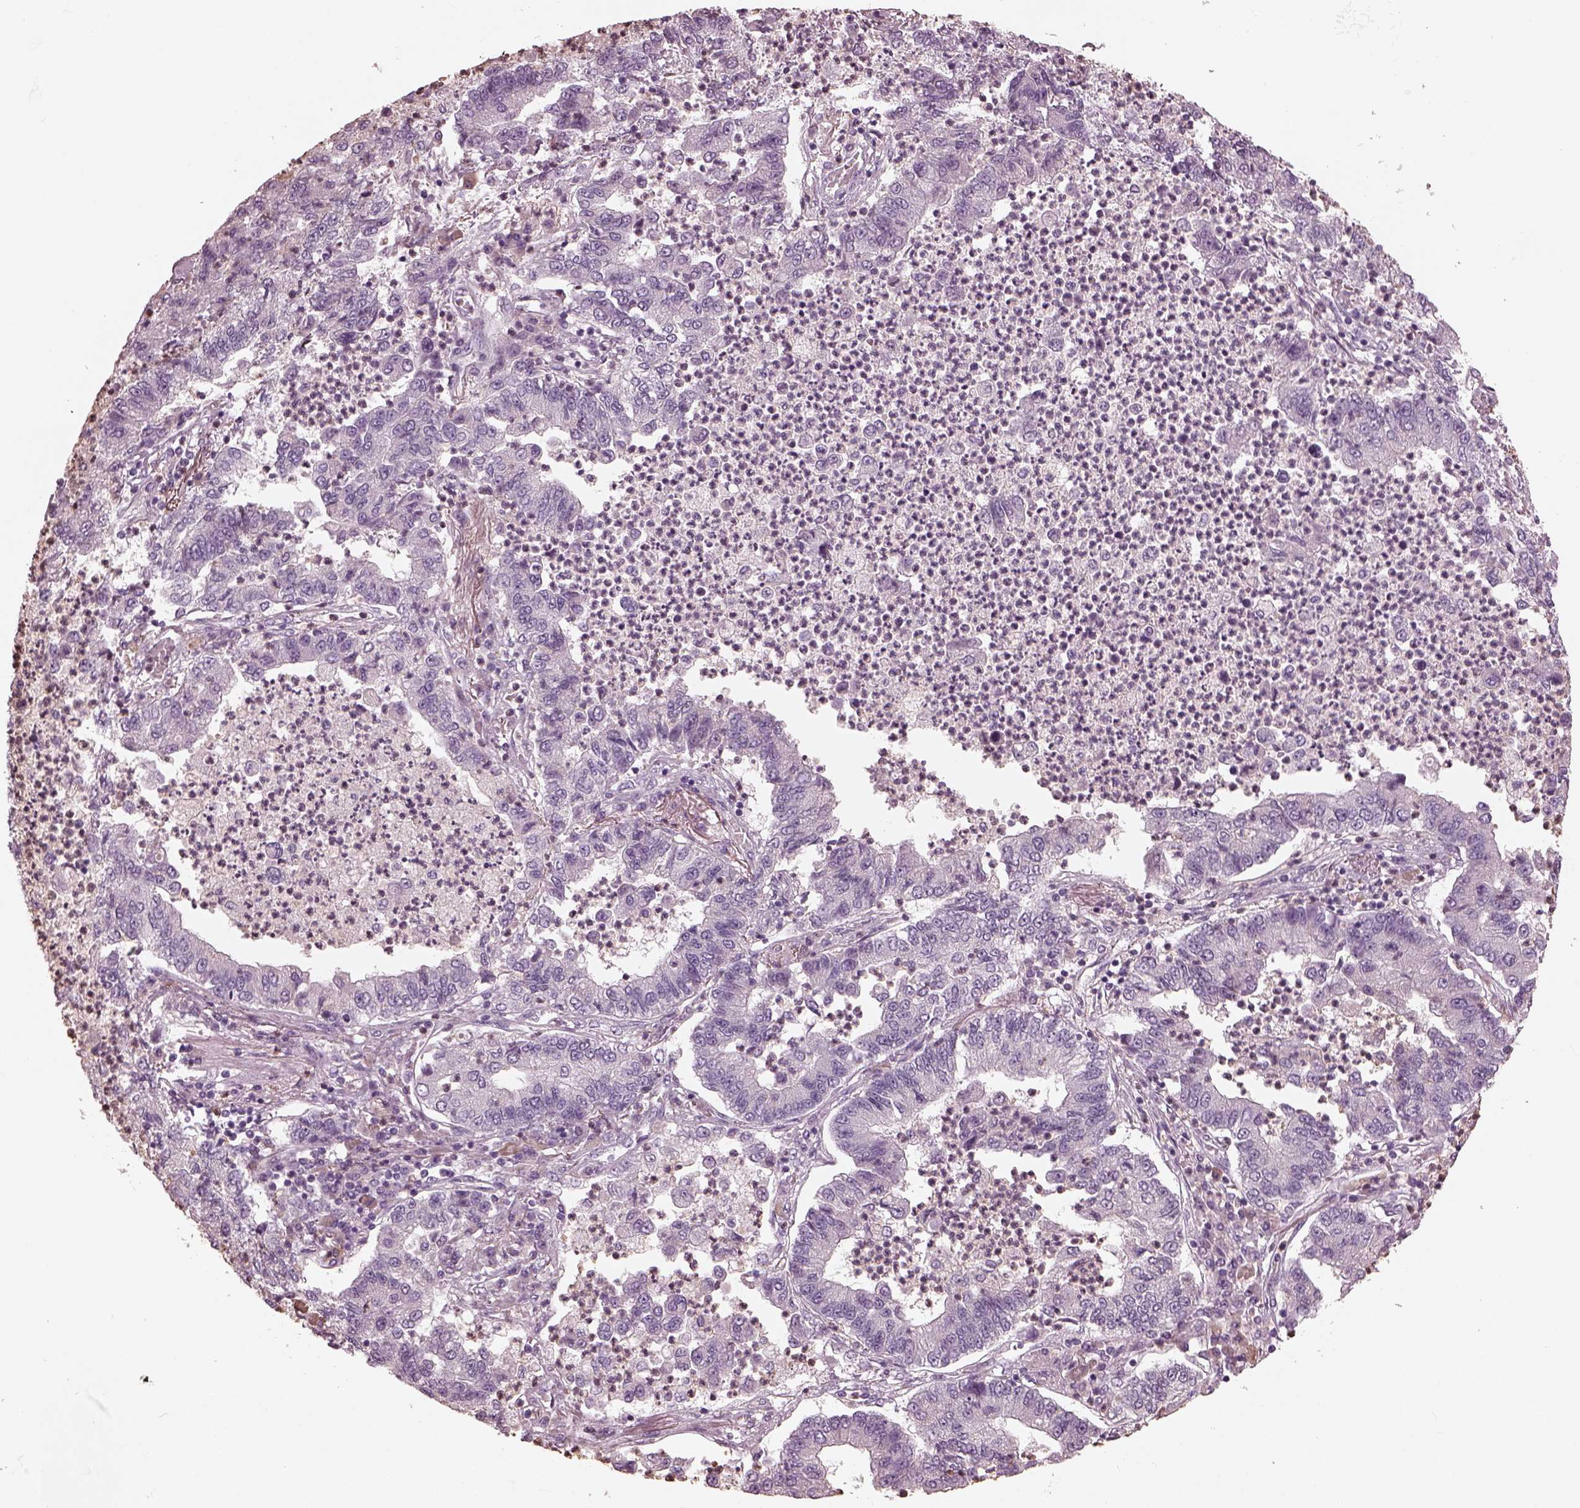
{"staining": {"intensity": "negative", "quantity": "none", "location": "none"}, "tissue": "lung cancer", "cell_type": "Tumor cells", "image_type": "cancer", "snomed": [{"axis": "morphology", "description": "Adenocarcinoma, NOS"}, {"axis": "topography", "description": "Lung"}], "caption": "Tumor cells show no significant staining in lung cancer (adenocarcinoma).", "gene": "OPTC", "patient": {"sex": "female", "age": 57}}